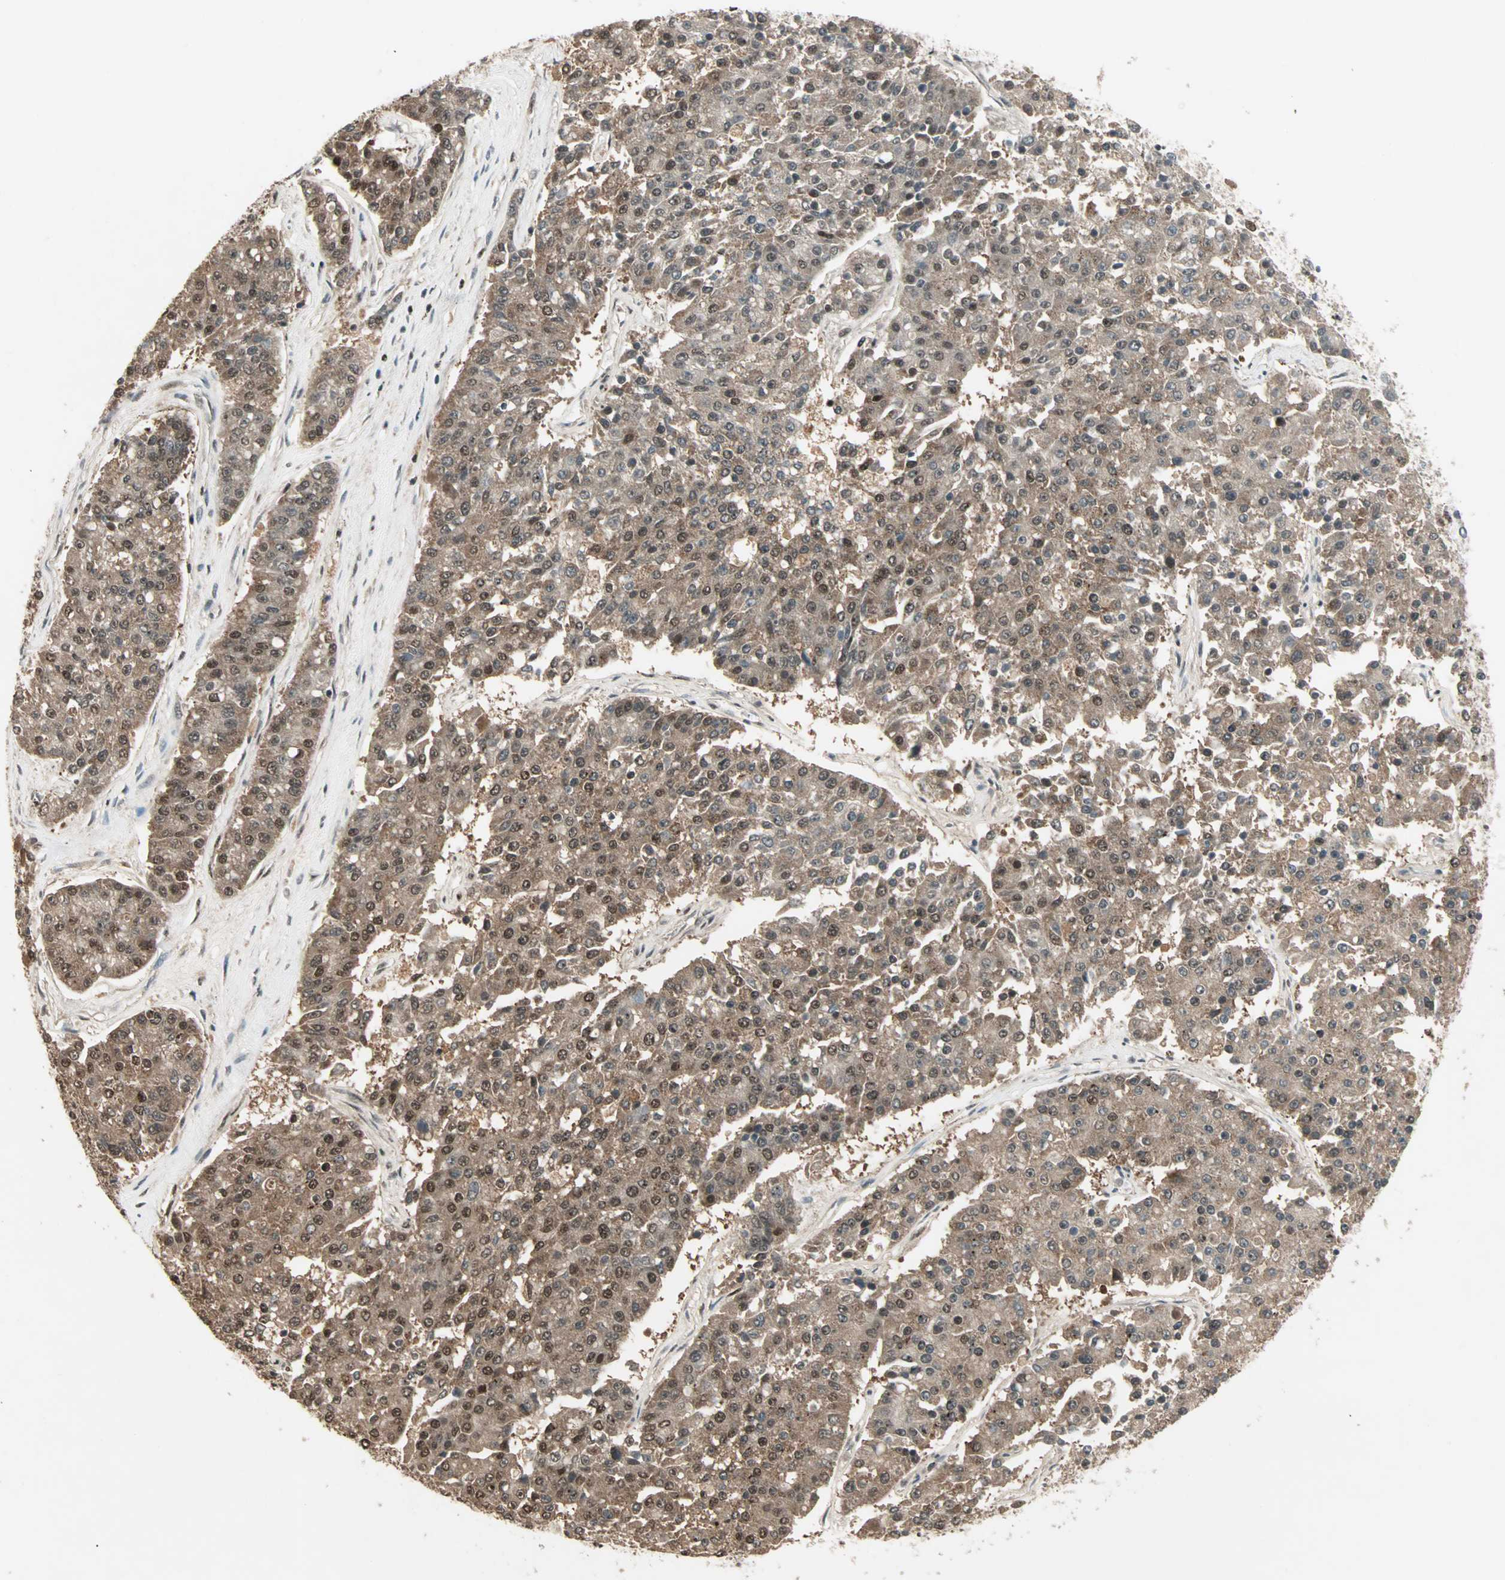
{"staining": {"intensity": "moderate", "quantity": ">75%", "location": "cytoplasmic/membranous,nuclear"}, "tissue": "pancreatic cancer", "cell_type": "Tumor cells", "image_type": "cancer", "snomed": [{"axis": "morphology", "description": "Adenocarcinoma, NOS"}, {"axis": "topography", "description": "Pancreas"}], "caption": "A histopathology image of human pancreatic adenocarcinoma stained for a protein exhibits moderate cytoplasmic/membranous and nuclear brown staining in tumor cells. (Stains: DAB (3,3'-diaminobenzidine) in brown, nuclei in blue, Microscopy: brightfield microscopy at high magnification).", "gene": "ZNF44", "patient": {"sex": "male", "age": 50}}